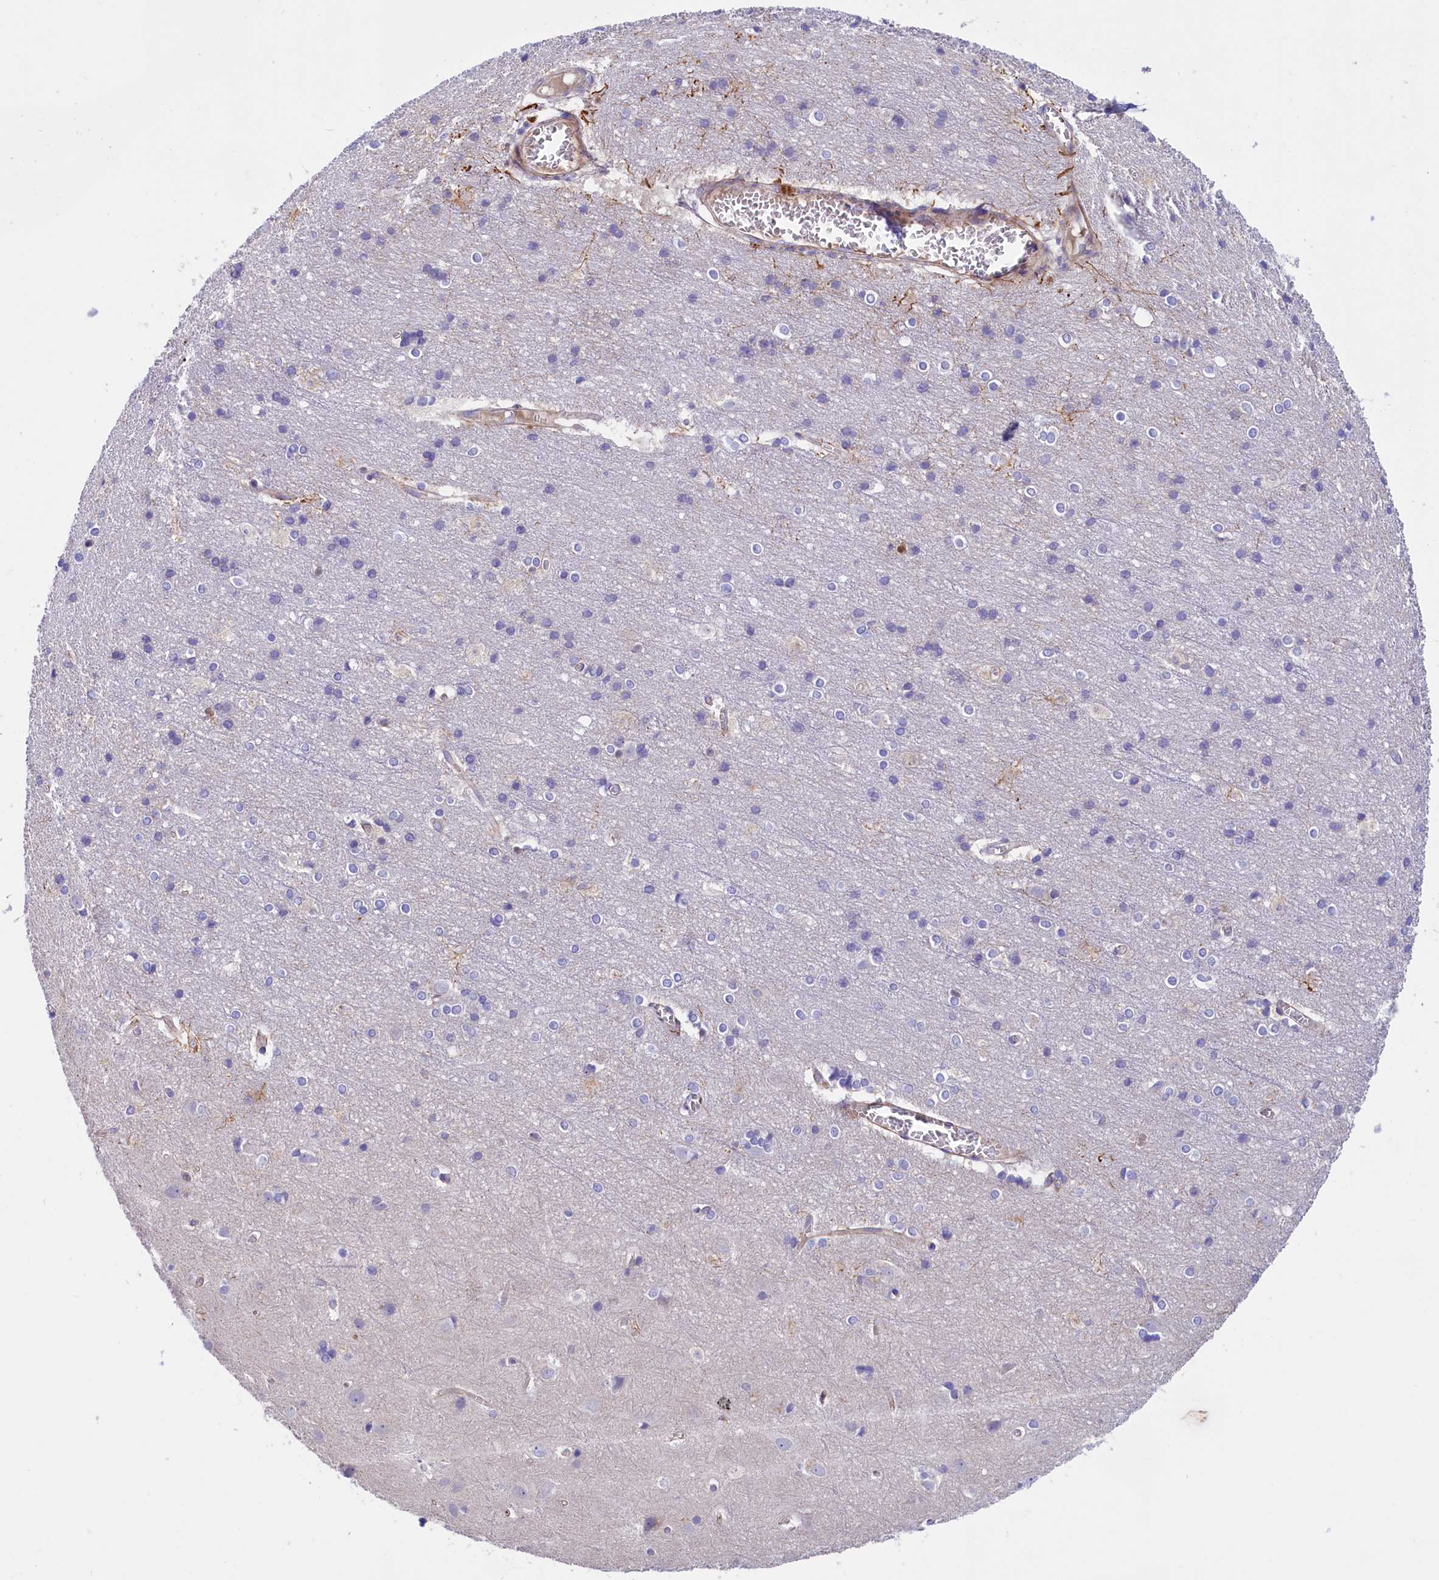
{"staining": {"intensity": "weak", "quantity": "25%-75%", "location": "cytoplasmic/membranous"}, "tissue": "cerebral cortex", "cell_type": "Endothelial cells", "image_type": "normal", "snomed": [{"axis": "morphology", "description": "Normal tissue, NOS"}, {"axis": "topography", "description": "Cerebral cortex"}], "caption": "The photomicrograph displays staining of unremarkable cerebral cortex, revealing weak cytoplasmic/membranous protein positivity (brown color) within endothelial cells.", "gene": "LOXL1", "patient": {"sex": "male", "age": 54}}